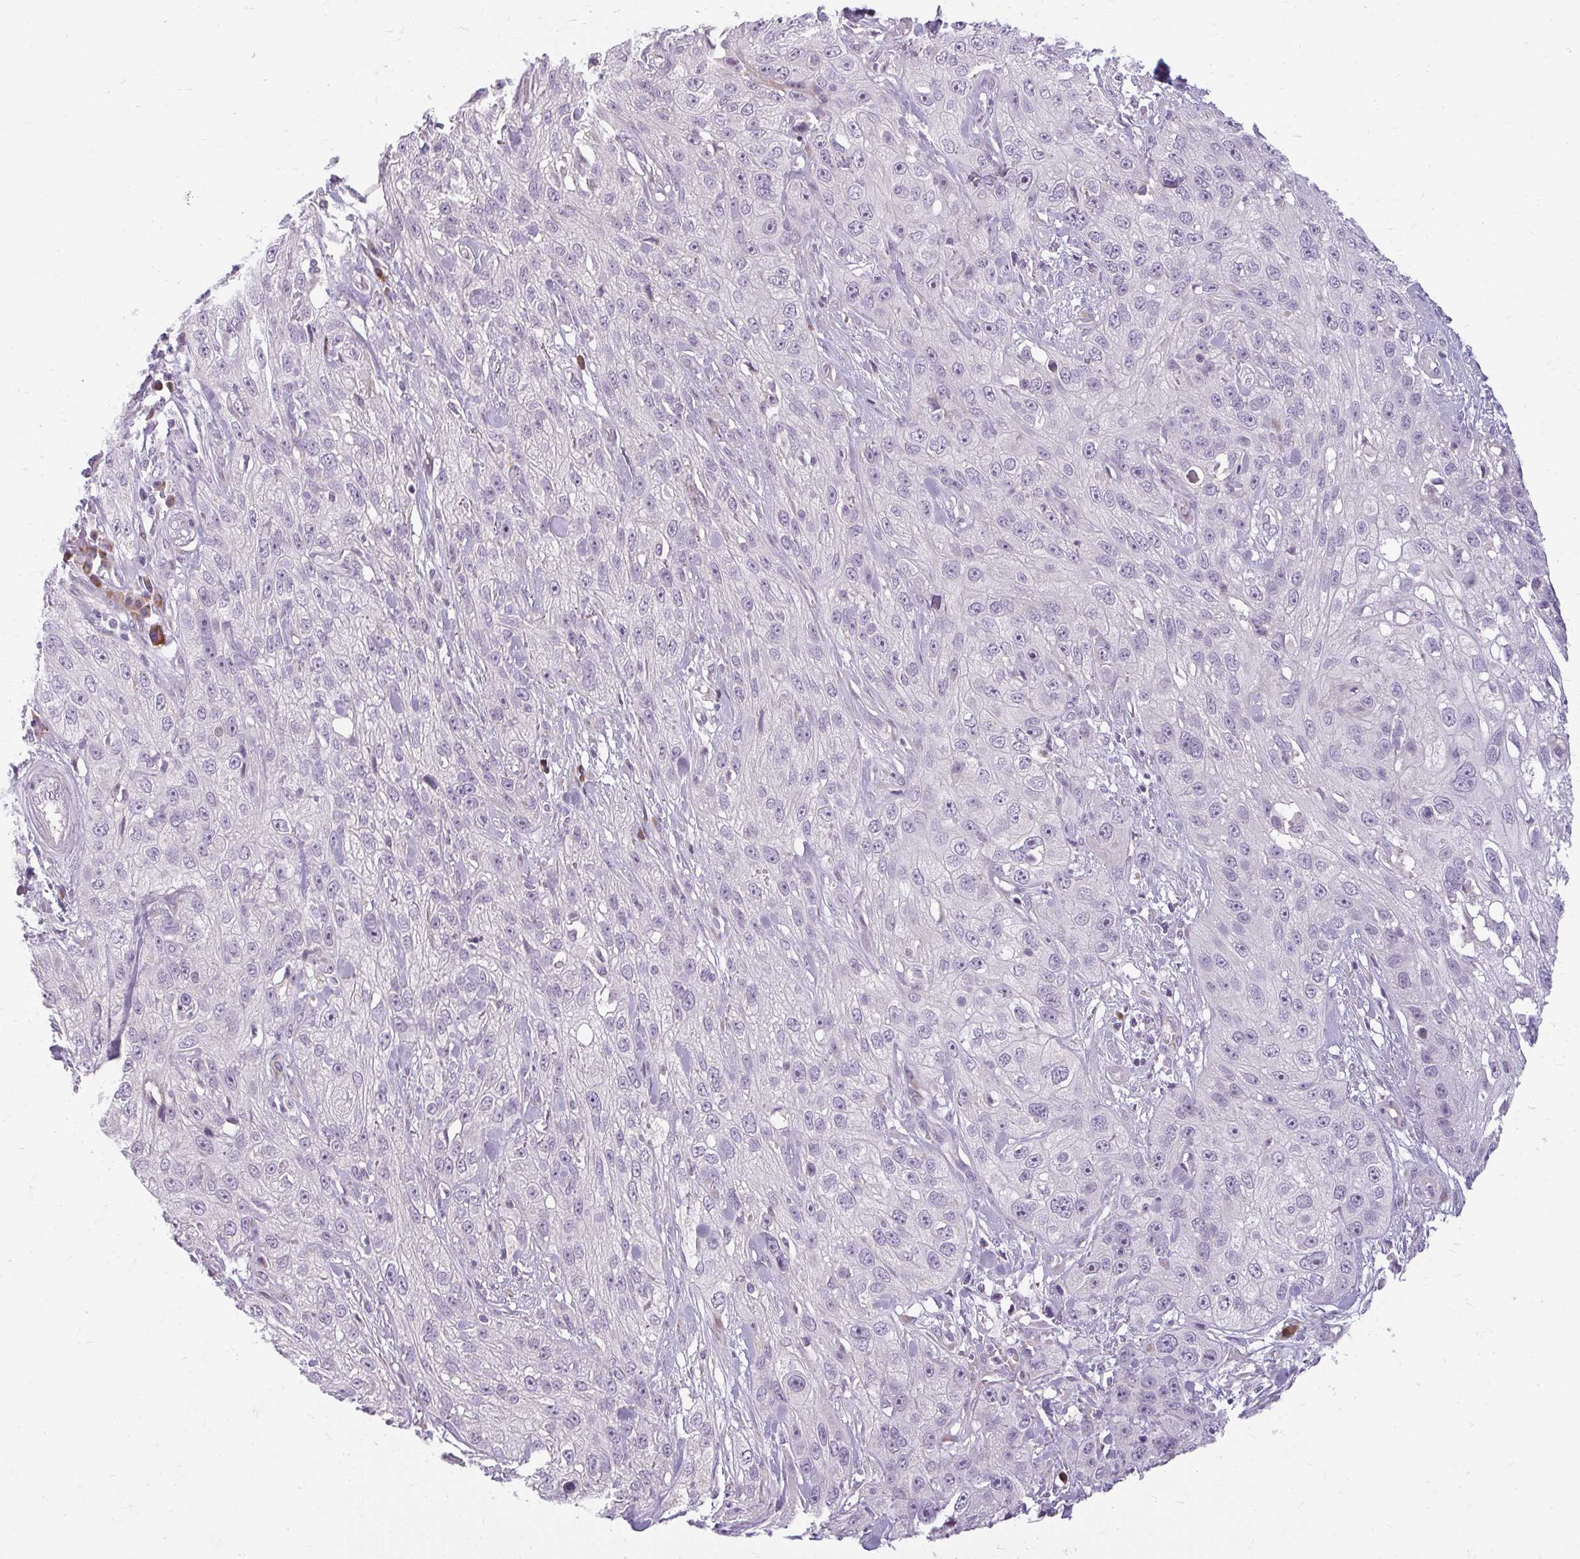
{"staining": {"intensity": "negative", "quantity": "none", "location": "none"}, "tissue": "skin cancer", "cell_type": "Tumor cells", "image_type": "cancer", "snomed": [{"axis": "morphology", "description": "Squamous cell carcinoma, NOS"}, {"axis": "topography", "description": "Skin"}, {"axis": "topography", "description": "Vulva"}], "caption": "Immunohistochemistry image of neoplastic tissue: human skin cancer stained with DAB demonstrates no significant protein expression in tumor cells.", "gene": "ZFYVE26", "patient": {"sex": "female", "age": 86}}